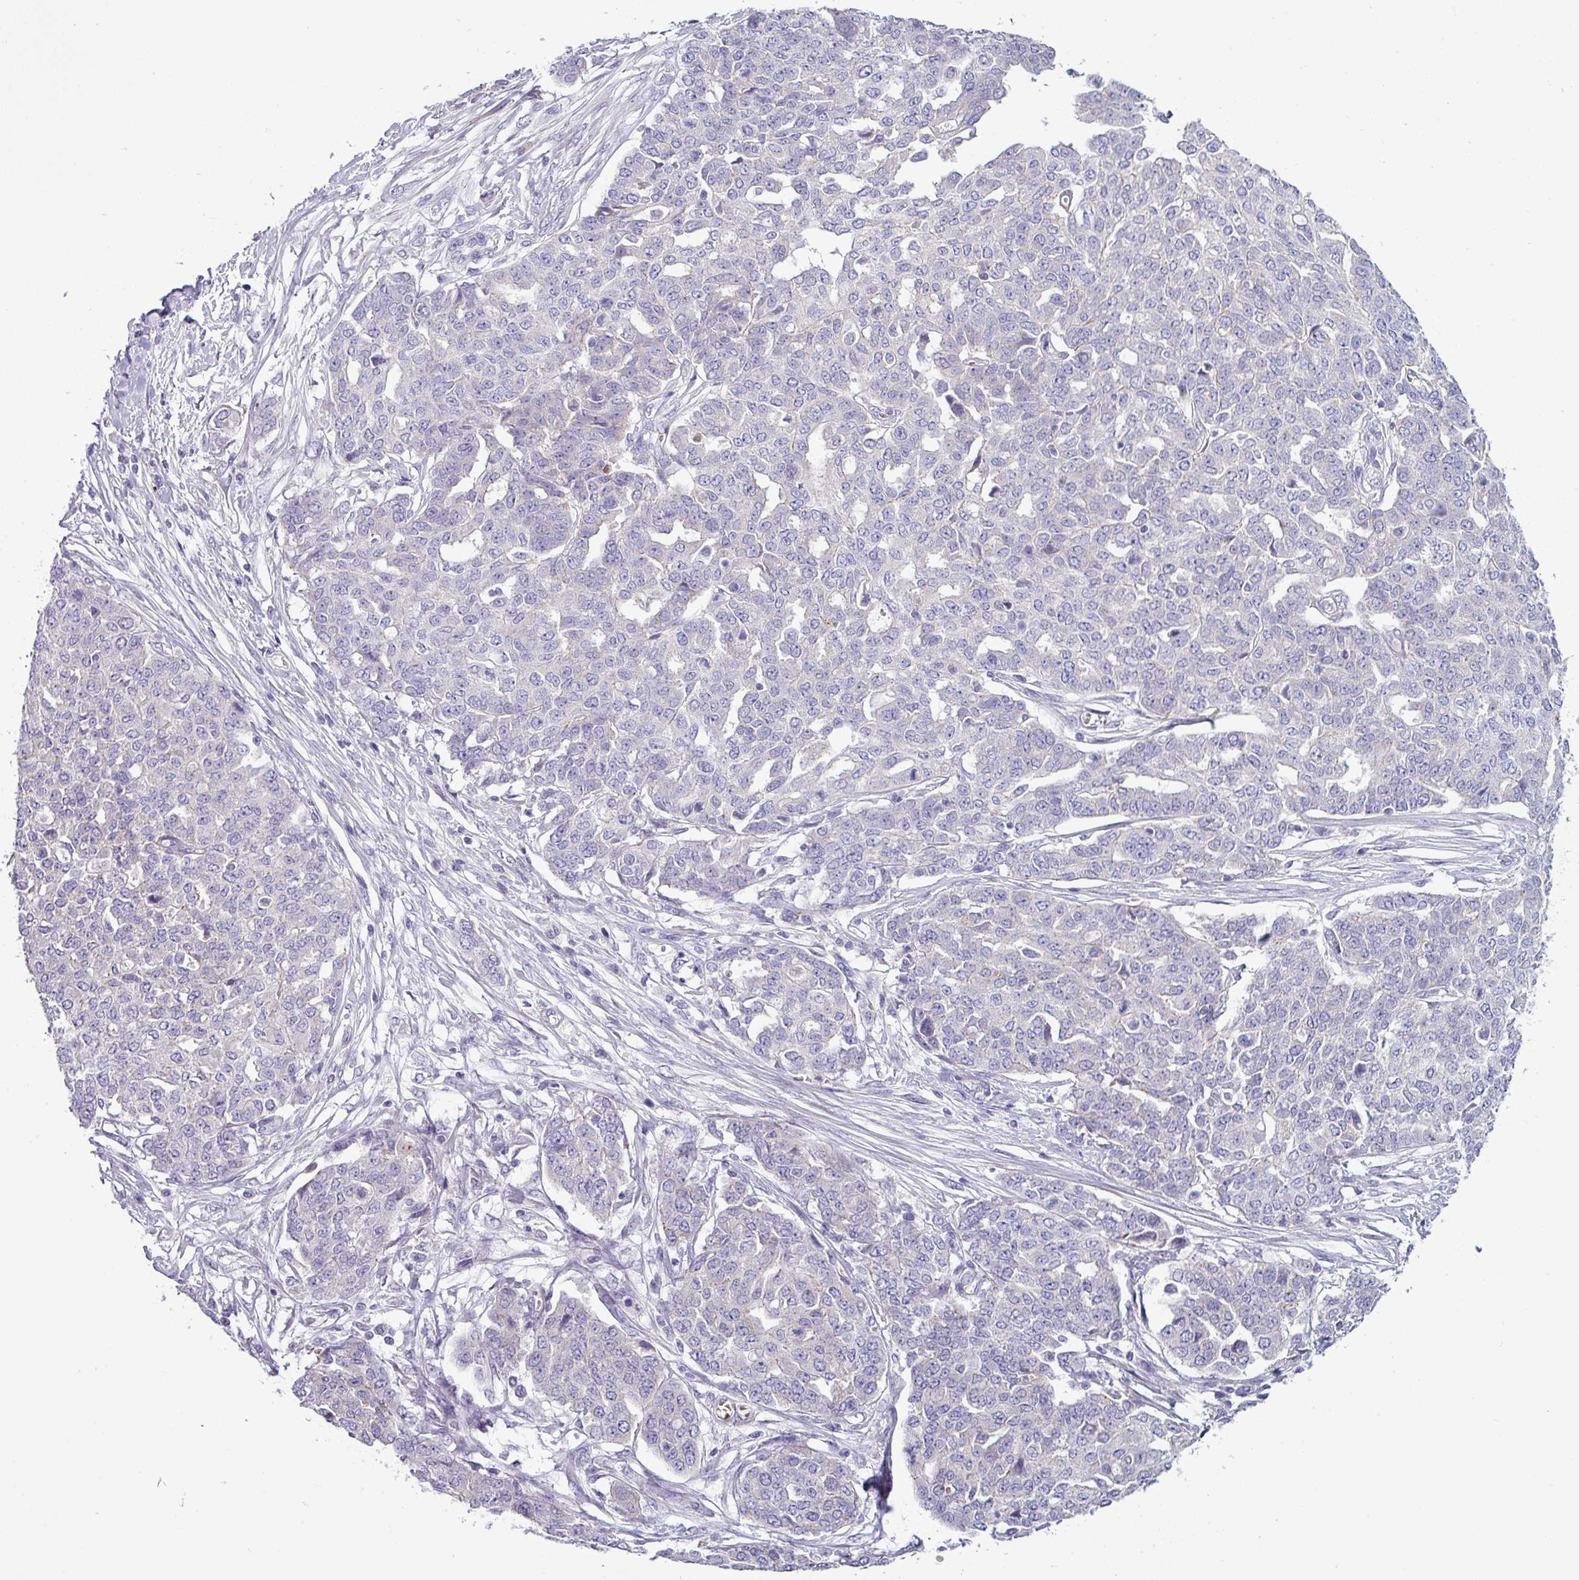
{"staining": {"intensity": "negative", "quantity": "none", "location": "none"}, "tissue": "ovarian cancer", "cell_type": "Tumor cells", "image_type": "cancer", "snomed": [{"axis": "morphology", "description": "Cystadenocarcinoma, serous, NOS"}, {"axis": "topography", "description": "Soft tissue"}, {"axis": "topography", "description": "Ovary"}], "caption": "Tumor cells show no significant protein positivity in serous cystadenocarcinoma (ovarian).", "gene": "ACAP3", "patient": {"sex": "female", "age": 57}}